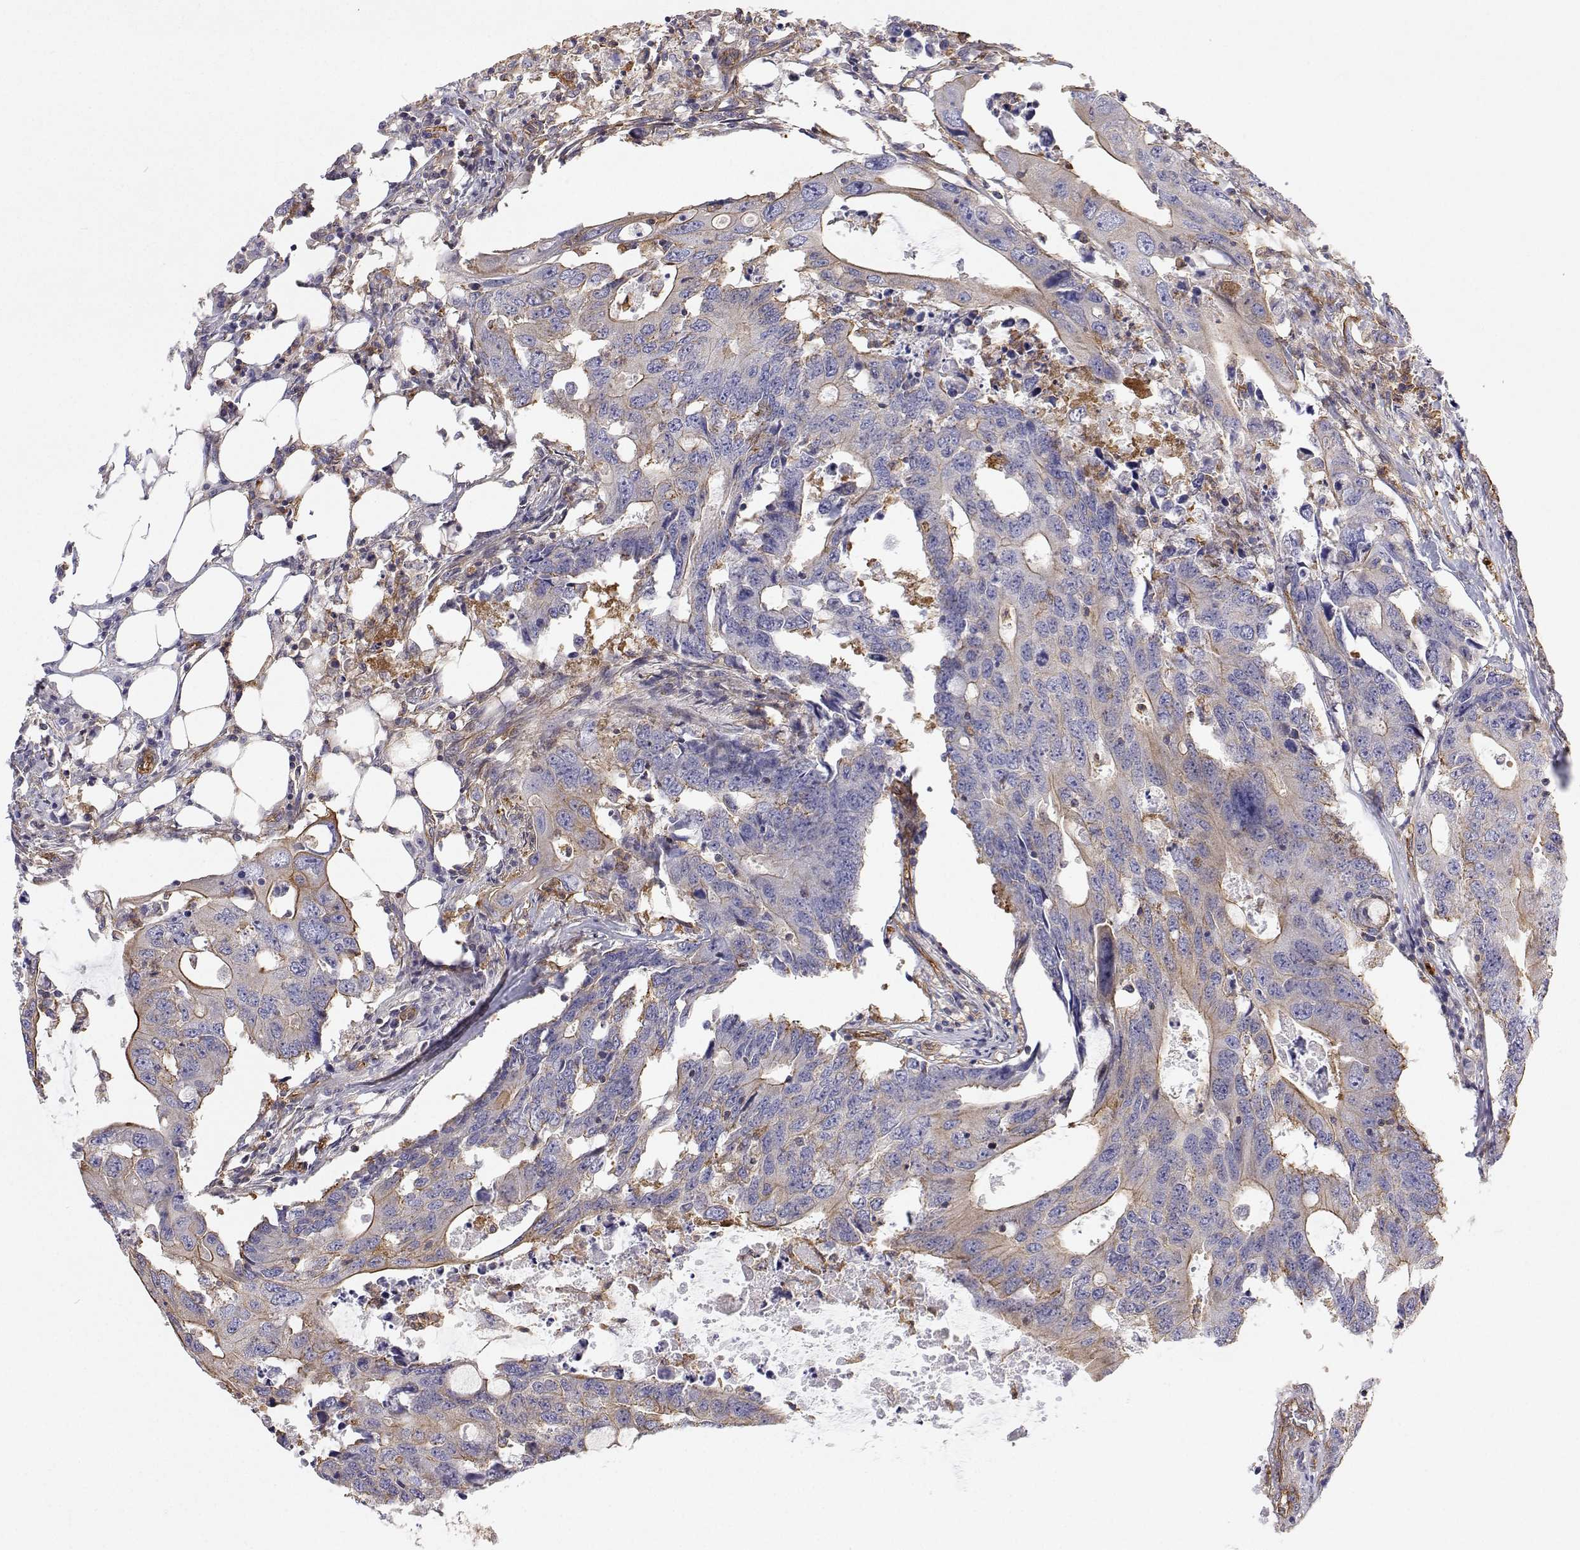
{"staining": {"intensity": "weak", "quantity": "<25%", "location": "cytoplasmic/membranous"}, "tissue": "colorectal cancer", "cell_type": "Tumor cells", "image_type": "cancer", "snomed": [{"axis": "morphology", "description": "Adenocarcinoma, NOS"}, {"axis": "topography", "description": "Colon"}], "caption": "This is an IHC histopathology image of human adenocarcinoma (colorectal). There is no expression in tumor cells.", "gene": "MYH9", "patient": {"sex": "male", "age": 71}}